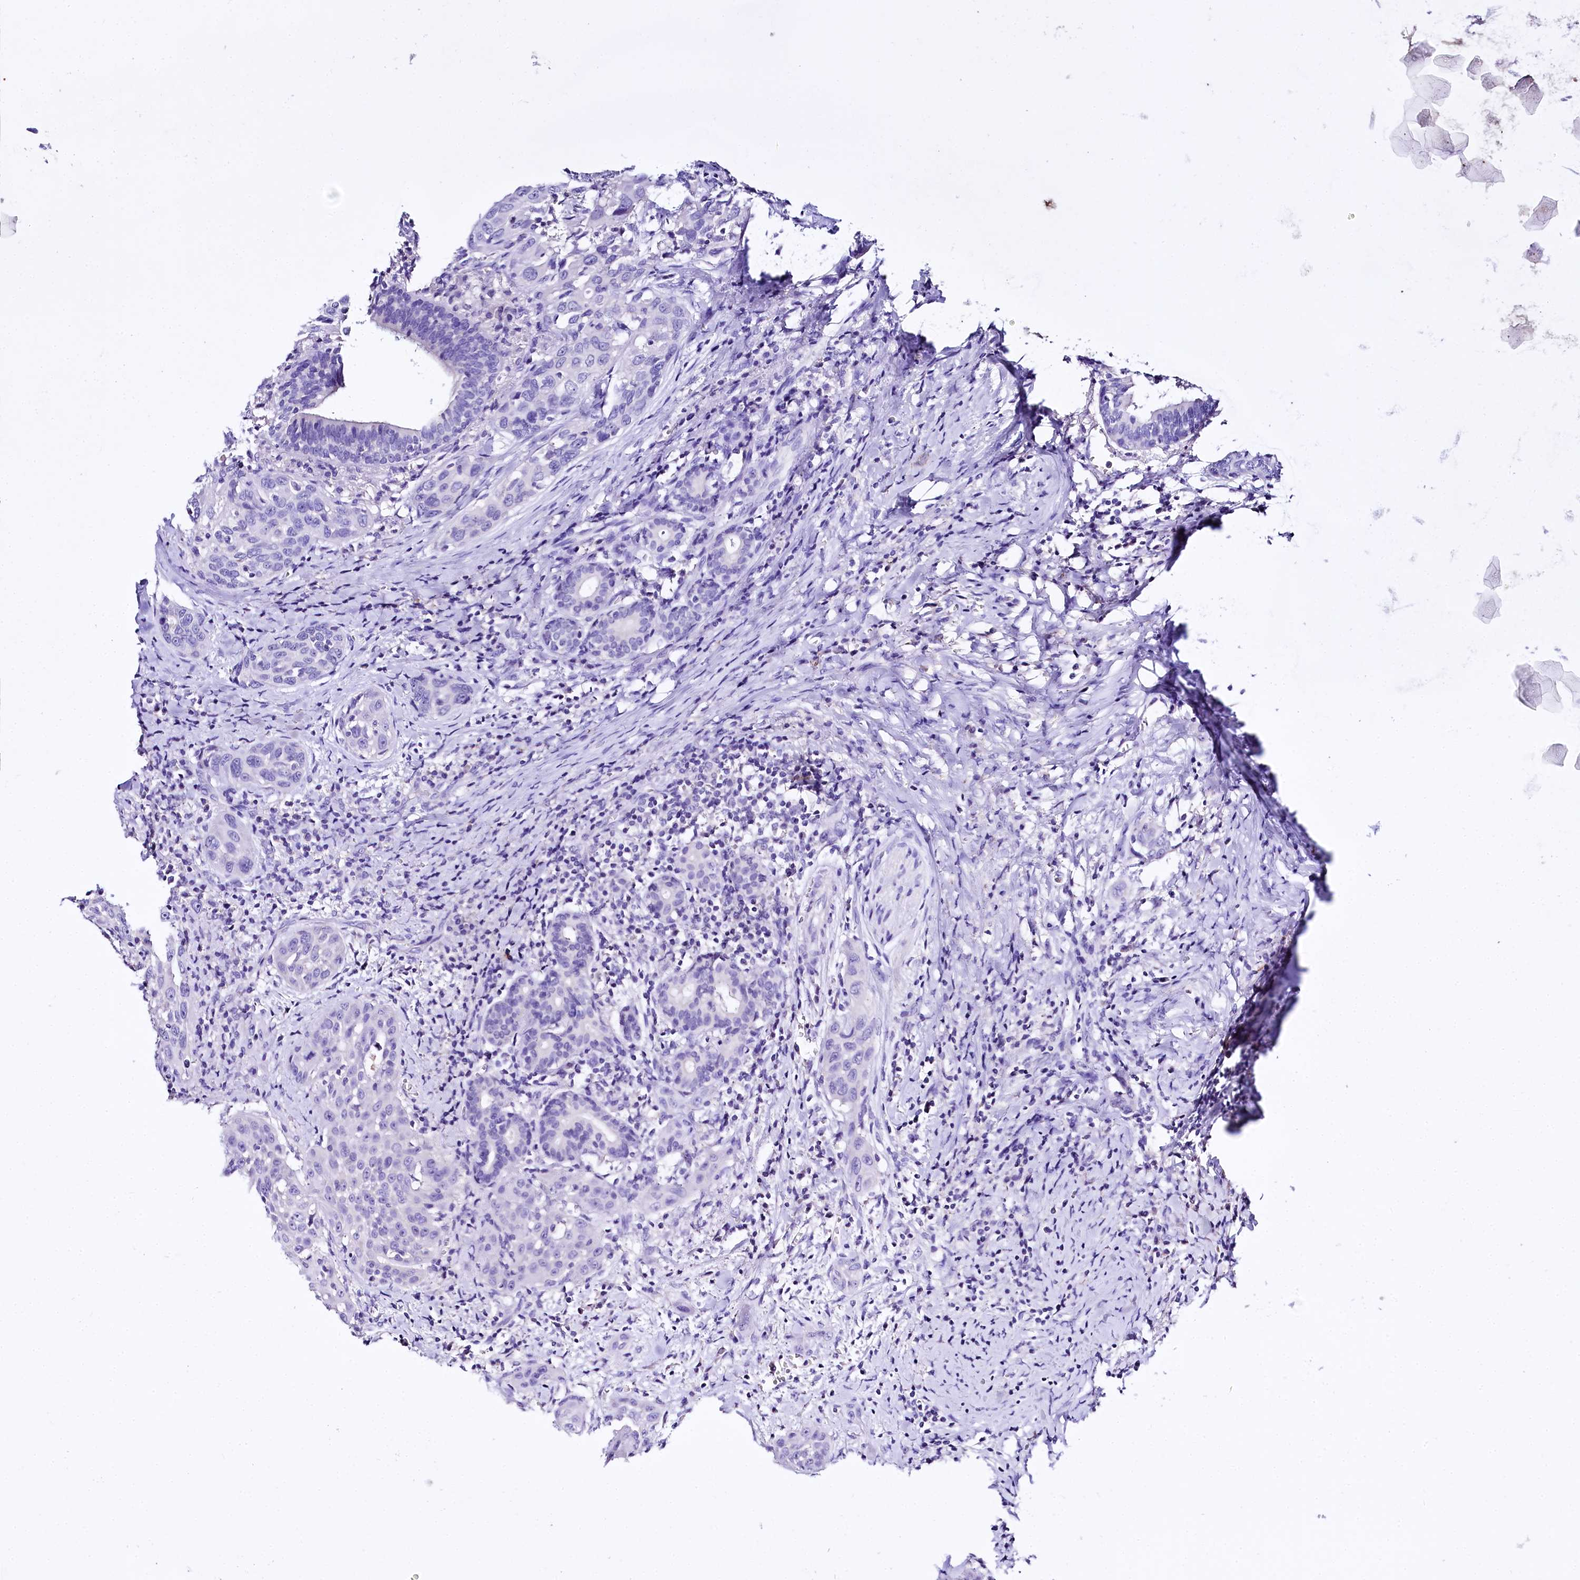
{"staining": {"intensity": "negative", "quantity": "none", "location": "none"}, "tissue": "head and neck cancer", "cell_type": "Tumor cells", "image_type": "cancer", "snomed": [{"axis": "morphology", "description": "Squamous cell carcinoma, NOS"}, {"axis": "topography", "description": "Oral tissue"}, {"axis": "topography", "description": "Head-Neck"}], "caption": "Tumor cells are negative for brown protein staining in head and neck squamous cell carcinoma.", "gene": "A2ML1", "patient": {"sex": "female", "age": 50}}